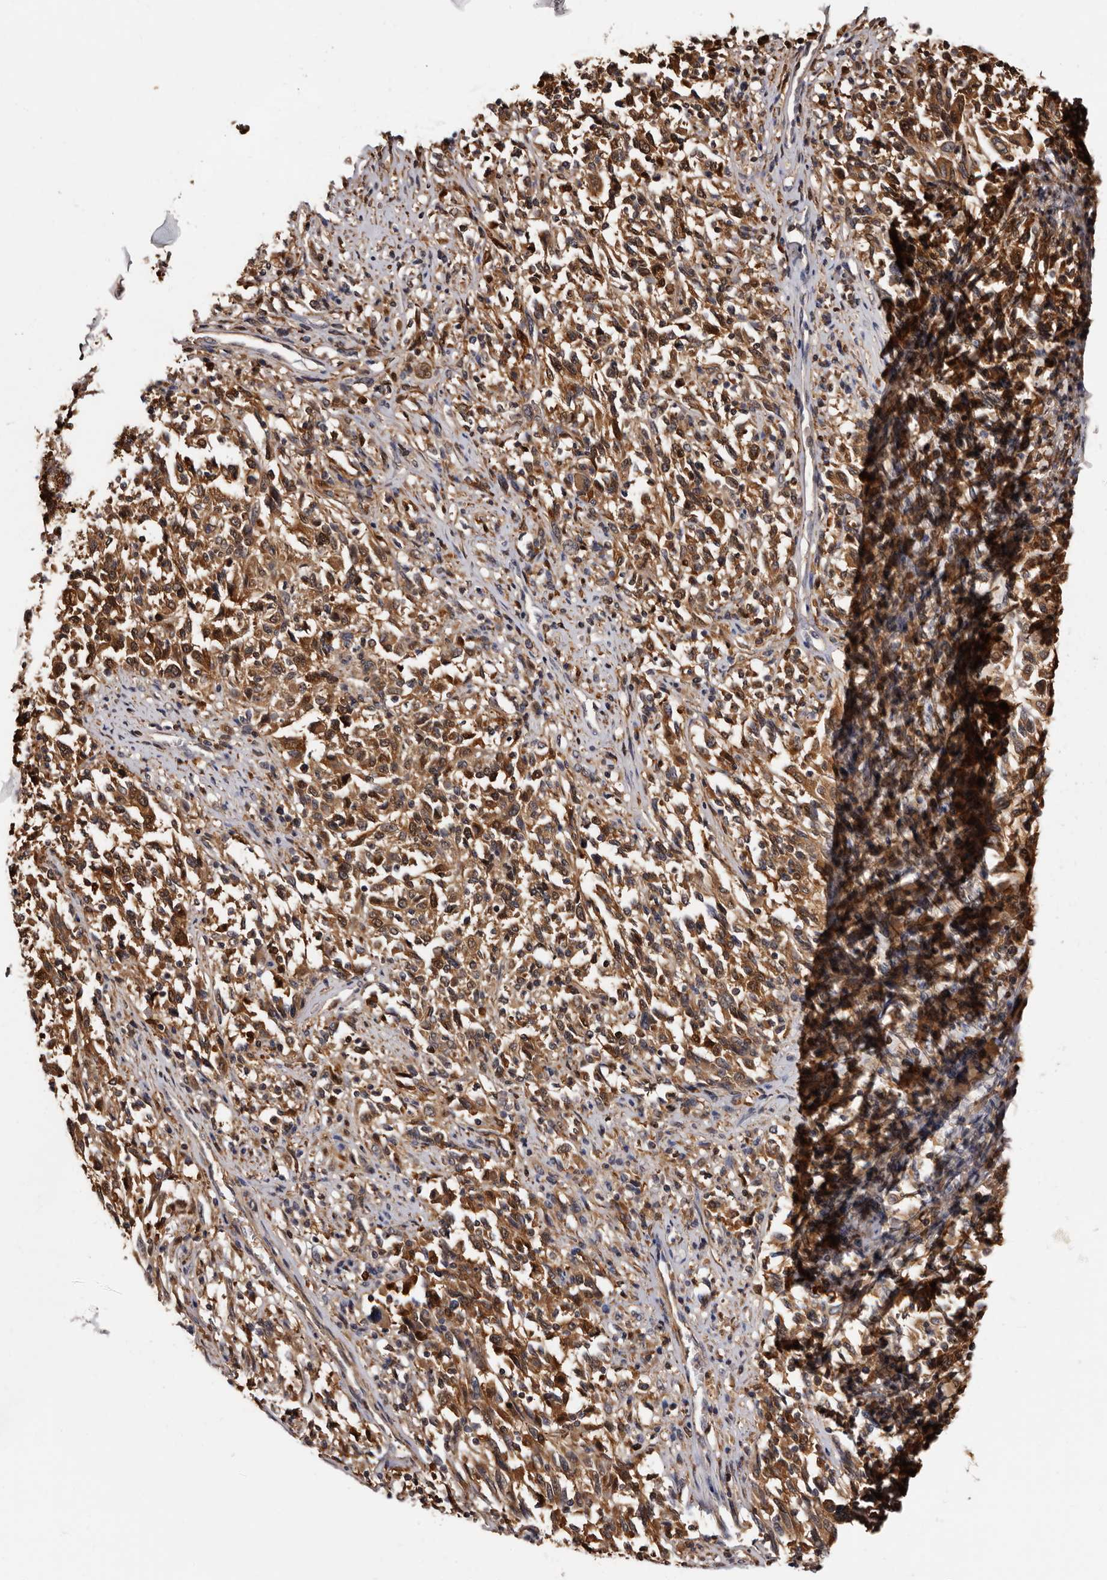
{"staining": {"intensity": "moderate", "quantity": ">75%", "location": "cytoplasmic/membranous,nuclear"}, "tissue": "melanoma", "cell_type": "Tumor cells", "image_type": "cancer", "snomed": [{"axis": "morphology", "description": "Malignant melanoma, Metastatic site"}, {"axis": "topography", "description": "Lymph node"}], "caption": "Melanoma stained for a protein (brown) exhibits moderate cytoplasmic/membranous and nuclear positive staining in approximately >75% of tumor cells.", "gene": "DNPH1", "patient": {"sex": "male", "age": 61}}